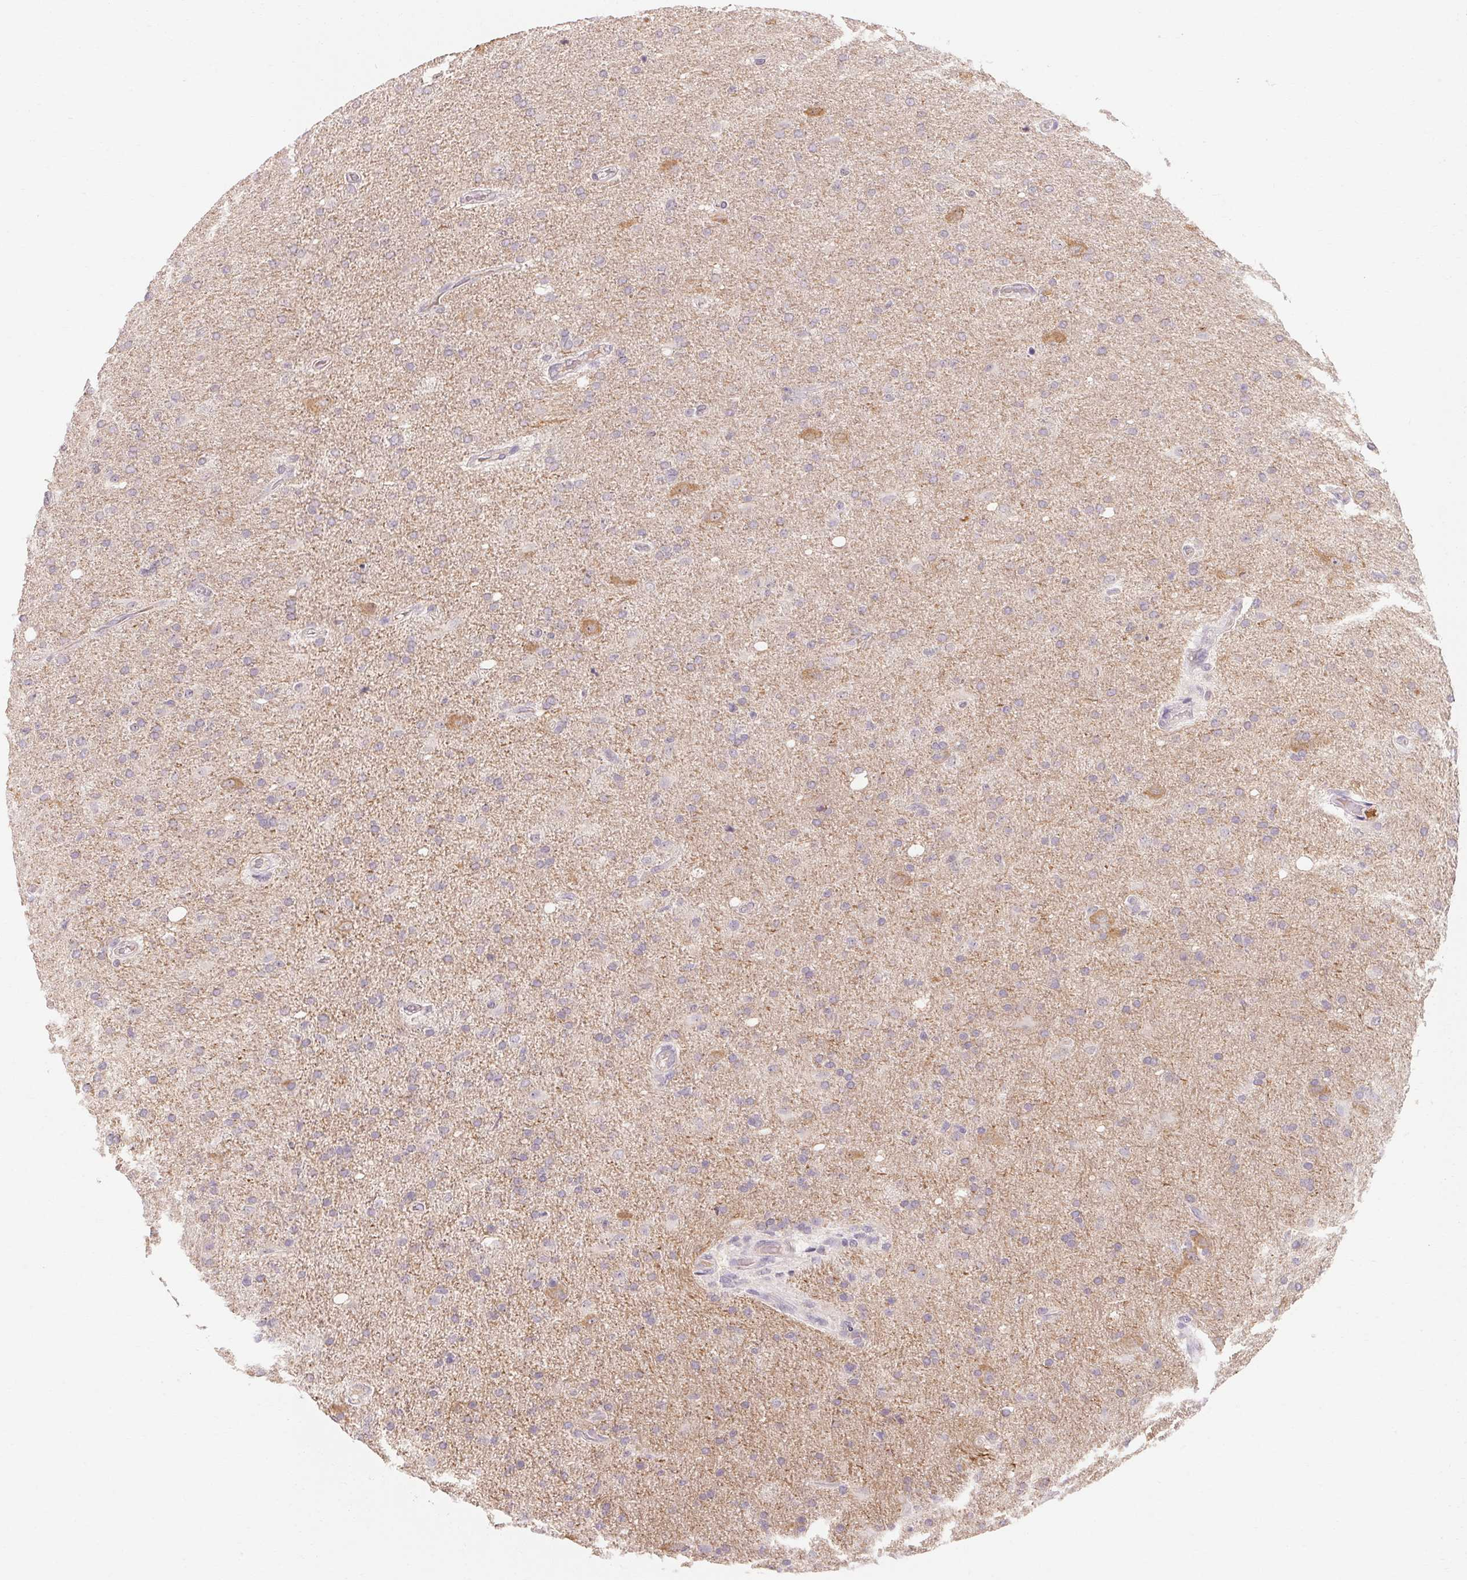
{"staining": {"intensity": "negative", "quantity": "none", "location": "none"}, "tissue": "glioma", "cell_type": "Tumor cells", "image_type": "cancer", "snomed": [{"axis": "morphology", "description": "Glioma, malignant, High grade"}, {"axis": "topography", "description": "Cerebral cortex"}], "caption": "Immunohistochemical staining of glioma reveals no significant expression in tumor cells. The staining was performed using DAB (3,3'-diaminobenzidine) to visualize the protein expression in brown, while the nuclei were stained in blue with hematoxylin (Magnification: 20x).", "gene": "MAP7D2", "patient": {"sex": "male", "age": 70}}